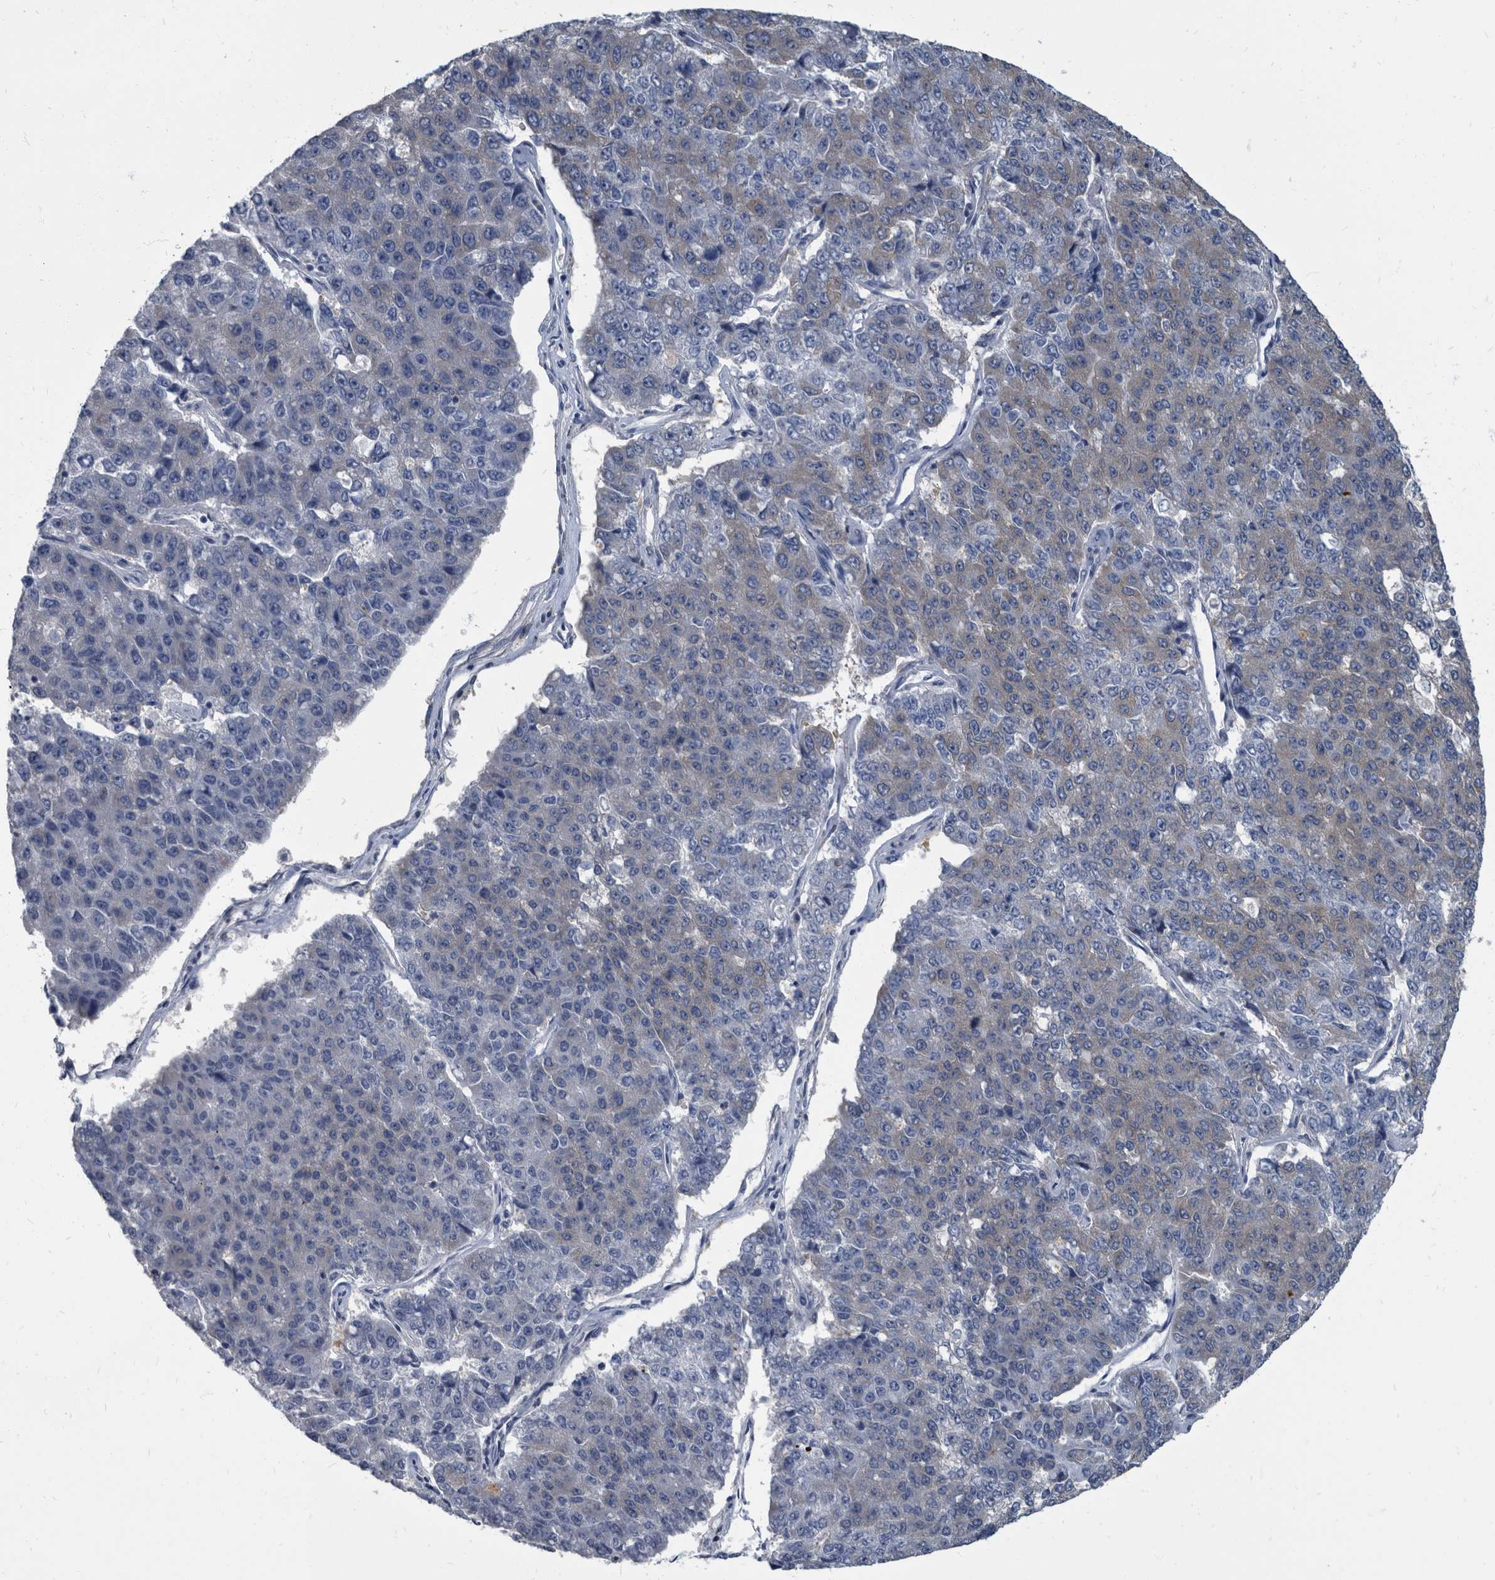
{"staining": {"intensity": "negative", "quantity": "none", "location": "none"}, "tissue": "pancreatic cancer", "cell_type": "Tumor cells", "image_type": "cancer", "snomed": [{"axis": "morphology", "description": "Adenocarcinoma, NOS"}, {"axis": "topography", "description": "Pancreas"}], "caption": "Tumor cells are negative for brown protein staining in pancreatic cancer.", "gene": "CDV3", "patient": {"sex": "male", "age": 50}}